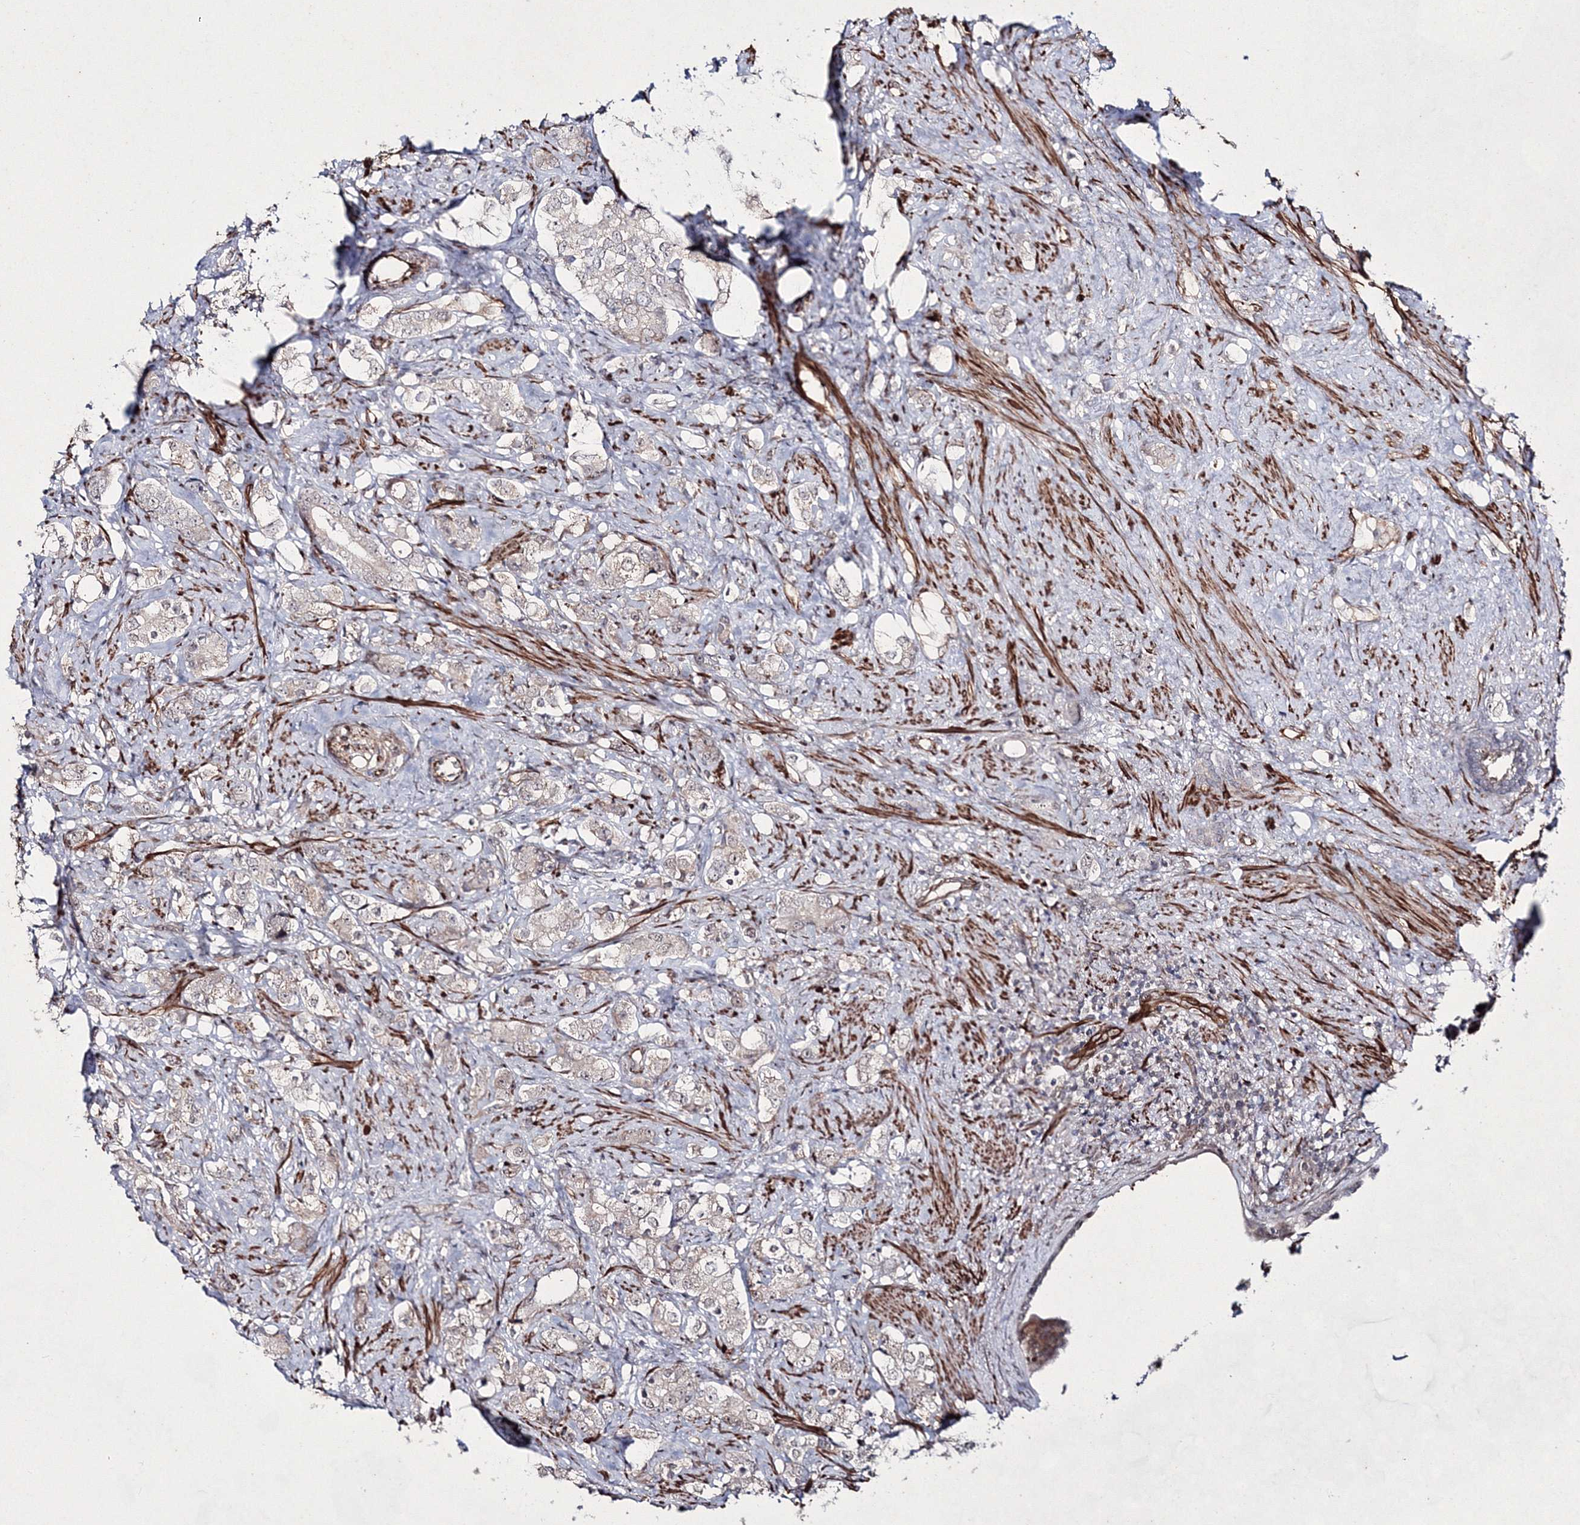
{"staining": {"intensity": "negative", "quantity": "none", "location": "none"}, "tissue": "prostate cancer", "cell_type": "Tumor cells", "image_type": "cancer", "snomed": [{"axis": "morphology", "description": "Adenocarcinoma, High grade"}, {"axis": "topography", "description": "Prostate"}], "caption": "A histopathology image of human prostate adenocarcinoma (high-grade) is negative for staining in tumor cells.", "gene": "SNIP1", "patient": {"sex": "male", "age": 63}}